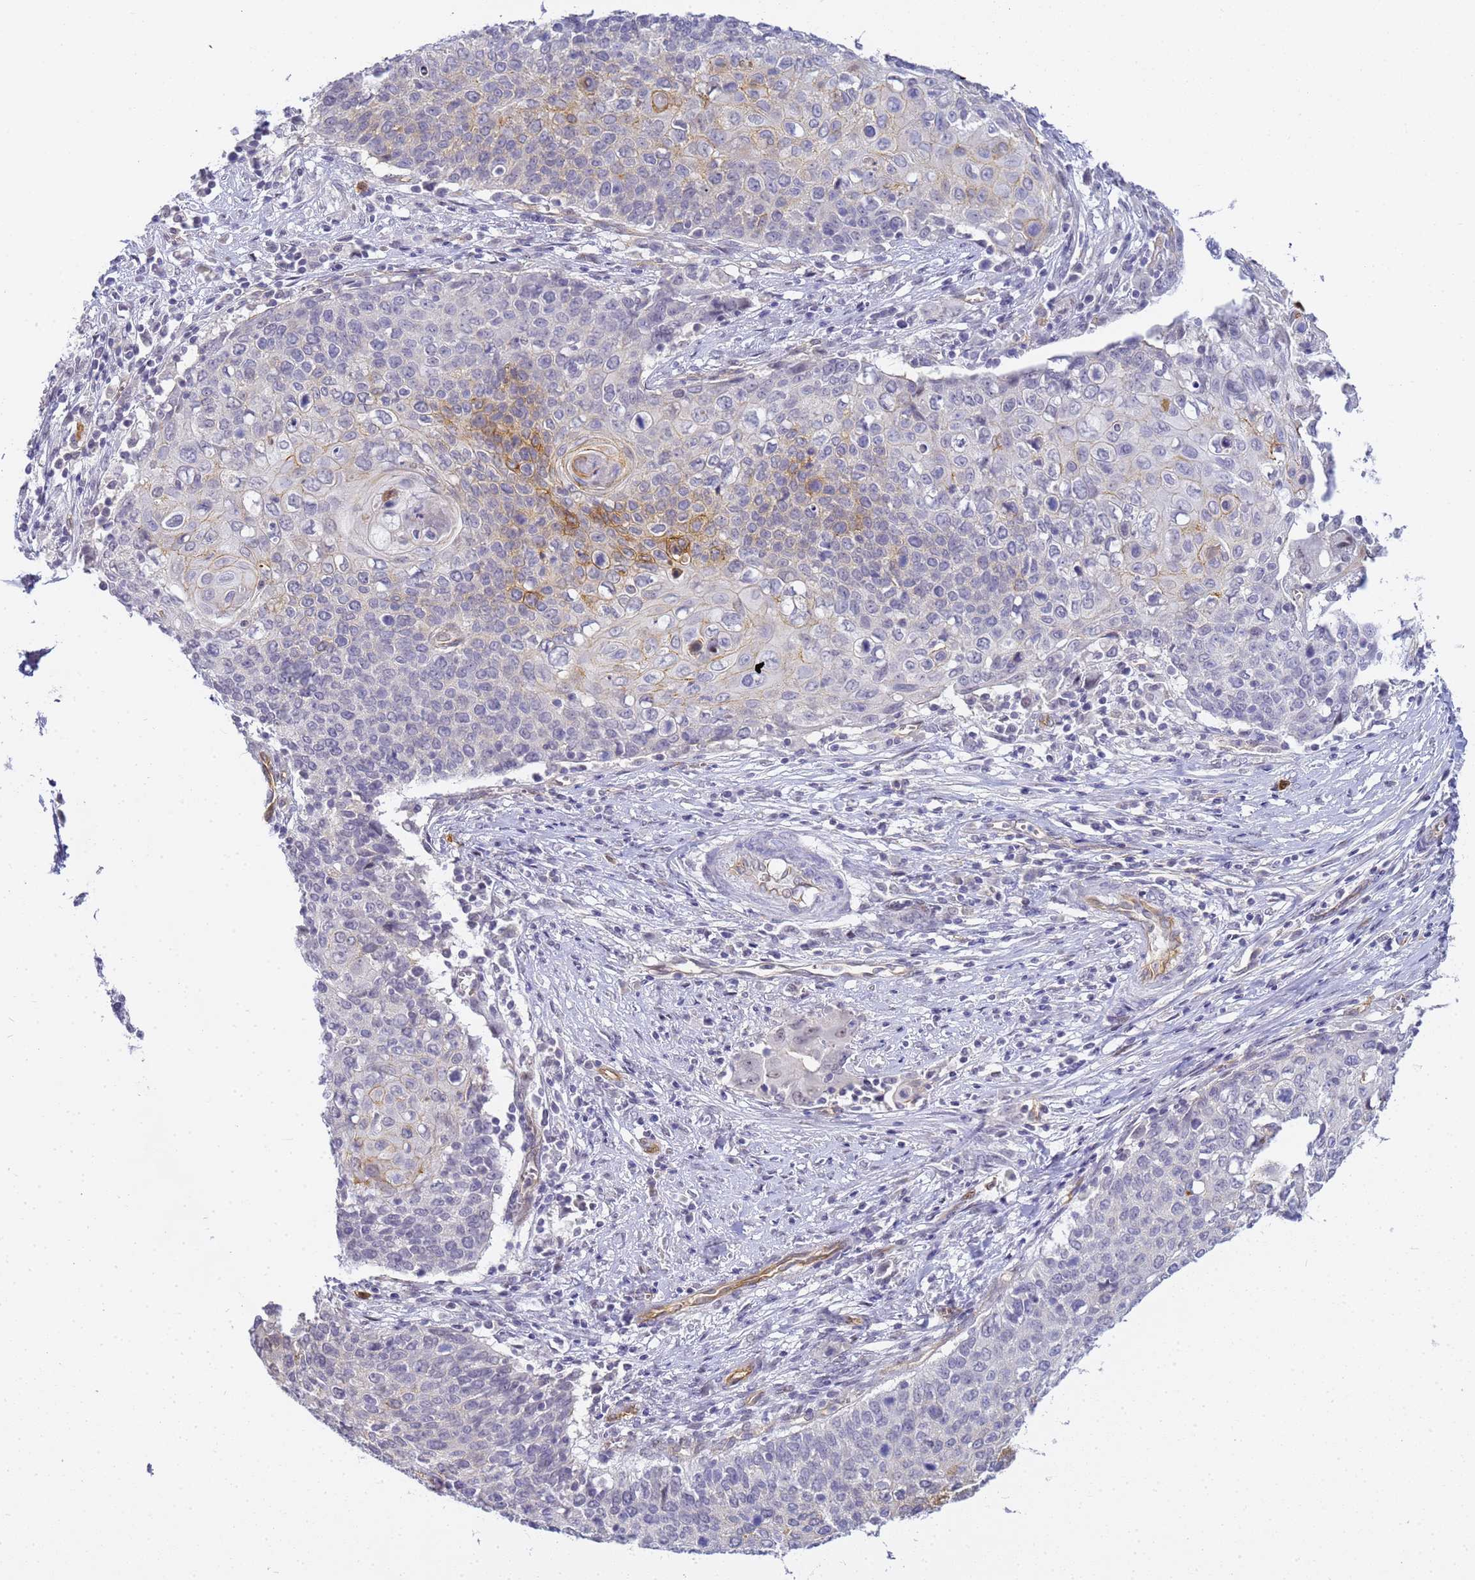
{"staining": {"intensity": "moderate", "quantity": "<25%", "location": "cytoplasmic/membranous"}, "tissue": "cervical cancer", "cell_type": "Tumor cells", "image_type": "cancer", "snomed": [{"axis": "morphology", "description": "Squamous cell carcinoma, NOS"}, {"axis": "topography", "description": "Cervix"}], "caption": "IHC micrograph of neoplastic tissue: cervical cancer (squamous cell carcinoma) stained using immunohistochemistry (IHC) exhibits low levels of moderate protein expression localized specifically in the cytoplasmic/membranous of tumor cells, appearing as a cytoplasmic/membranous brown color.", "gene": "GON4L", "patient": {"sex": "female", "age": 39}}